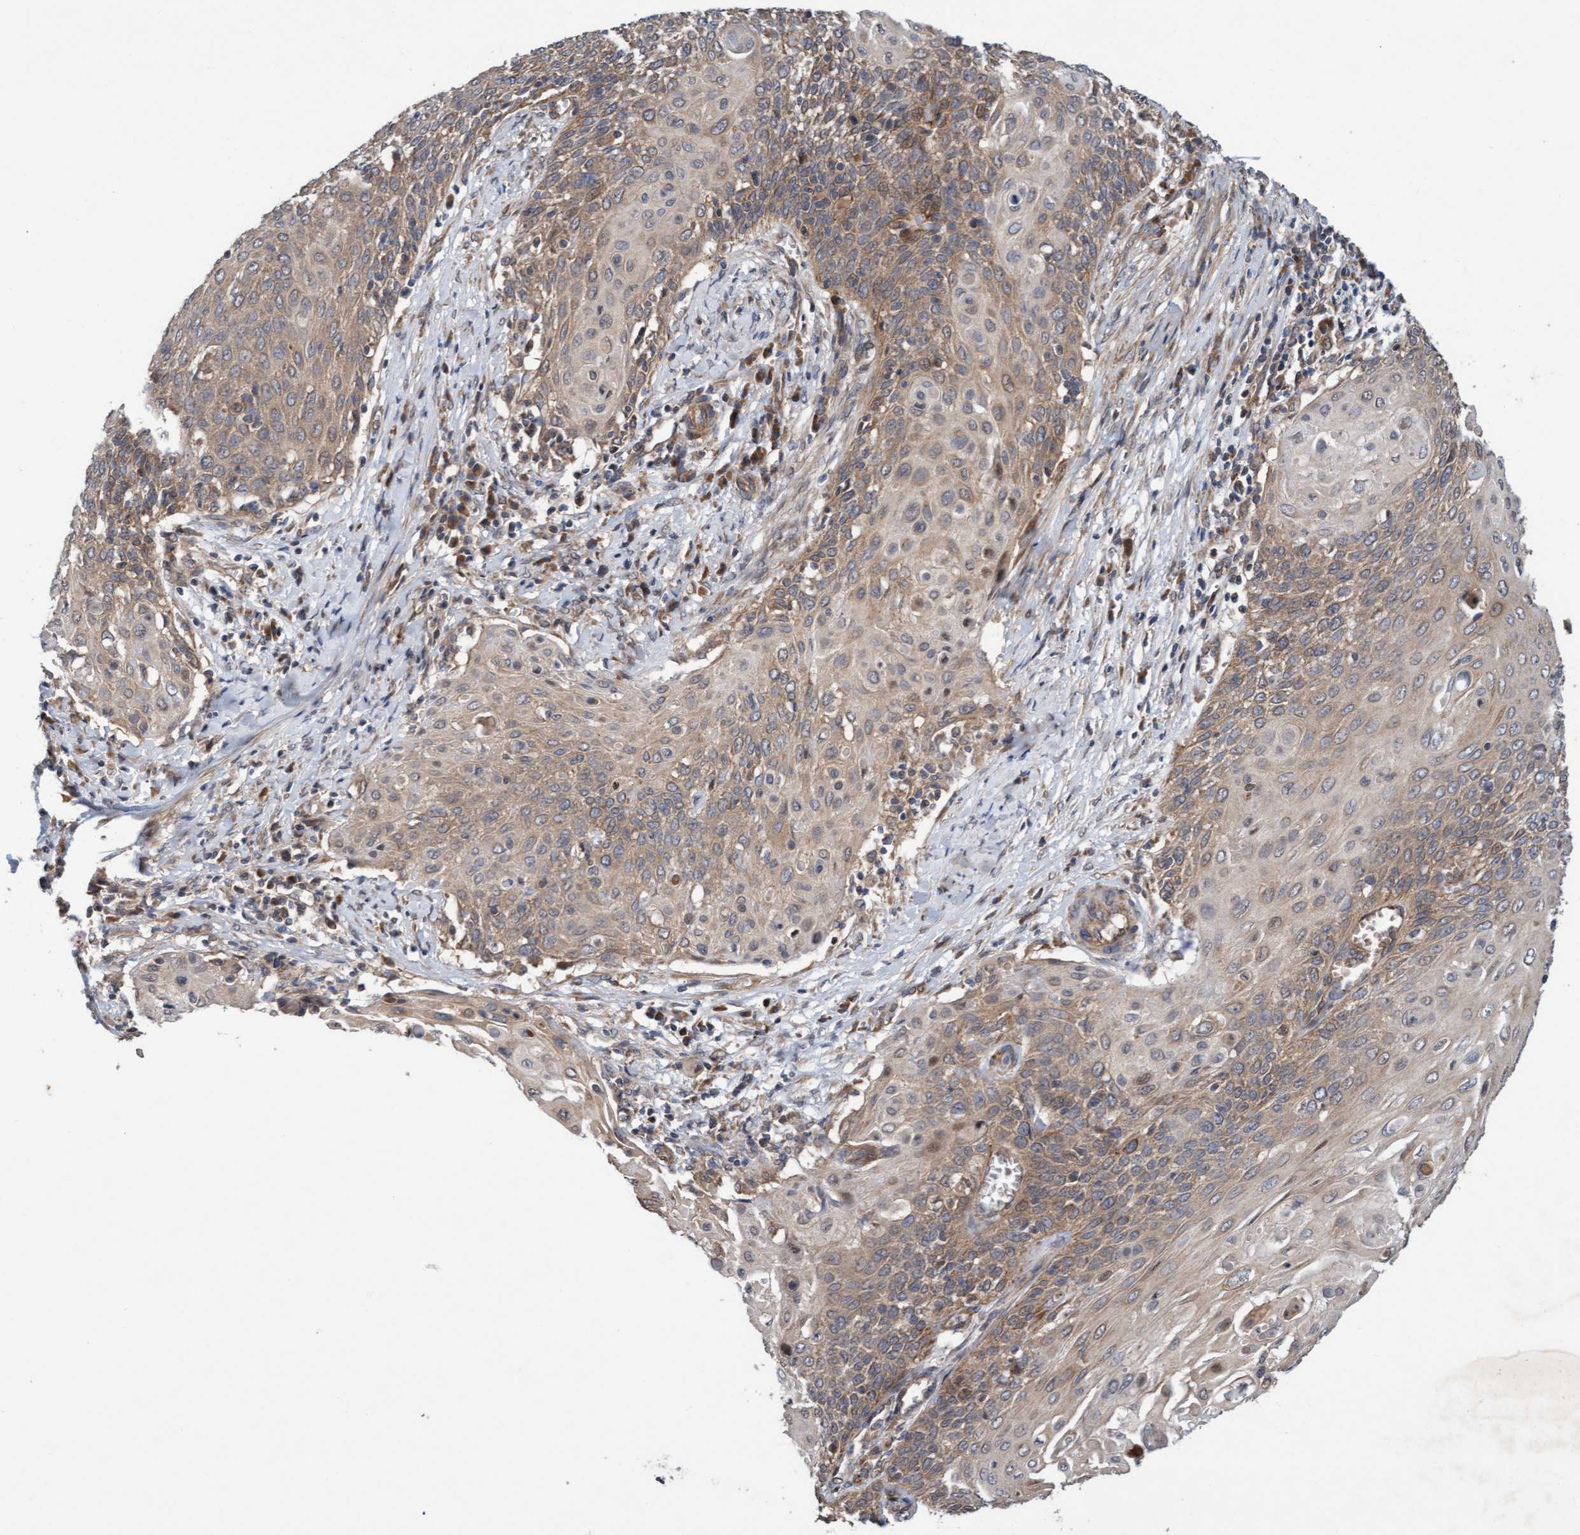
{"staining": {"intensity": "weak", "quantity": "25%-75%", "location": "cytoplasmic/membranous"}, "tissue": "cervical cancer", "cell_type": "Tumor cells", "image_type": "cancer", "snomed": [{"axis": "morphology", "description": "Squamous cell carcinoma, NOS"}, {"axis": "topography", "description": "Cervix"}], "caption": "High-magnification brightfield microscopy of cervical cancer stained with DAB (brown) and counterstained with hematoxylin (blue). tumor cells exhibit weak cytoplasmic/membranous expression is identified in approximately25%-75% of cells.", "gene": "MLXIP", "patient": {"sex": "female", "age": 39}}